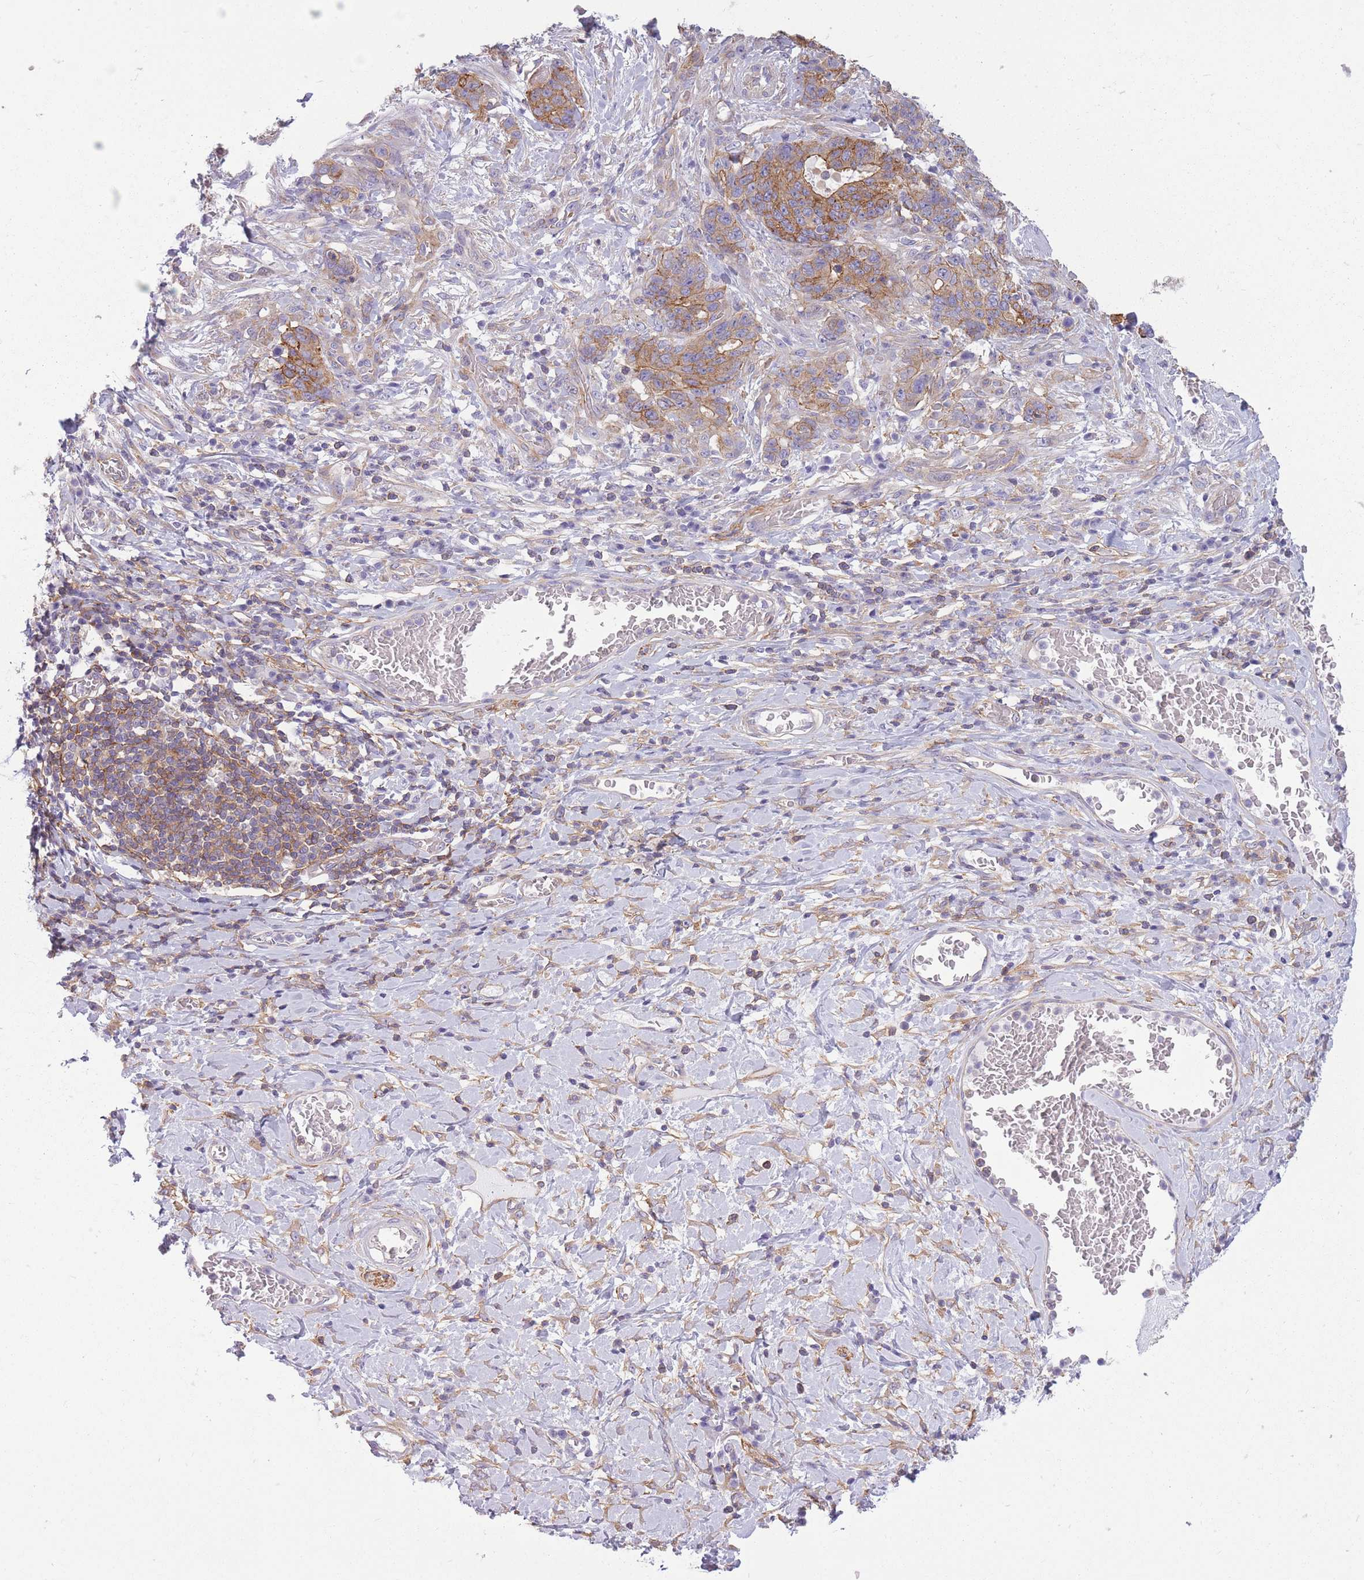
{"staining": {"intensity": "moderate", "quantity": ">75%", "location": "cytoplasmic/membranous"}, "tissue": "stomach cancer", "cell_type": "Tumor cells", "image_type": "cancer", "snomed": [{"axis": "morphology", "description": "Normal tissue, NOS"}, {"axis": "morphology", "description": "Adenocarcinoma, NOS"}, {"axis": "topography", "description": "Stomach"}], "caption": "IHC (DAB (3,3'-diaminobenzidine)) staining of stomach cancer (adenocarcinoma) exhibits moderate cytoplasmic/membranous protein positivity in about >75% of tumor cells. Using DAB (3,3'-diaminobenzidine) (brown) and hematoxylin (blue) stains, captured at high magnification using brightfield microscopy.", "gene": "ADD1", "patient": {"sex": "female", "age": 64}}